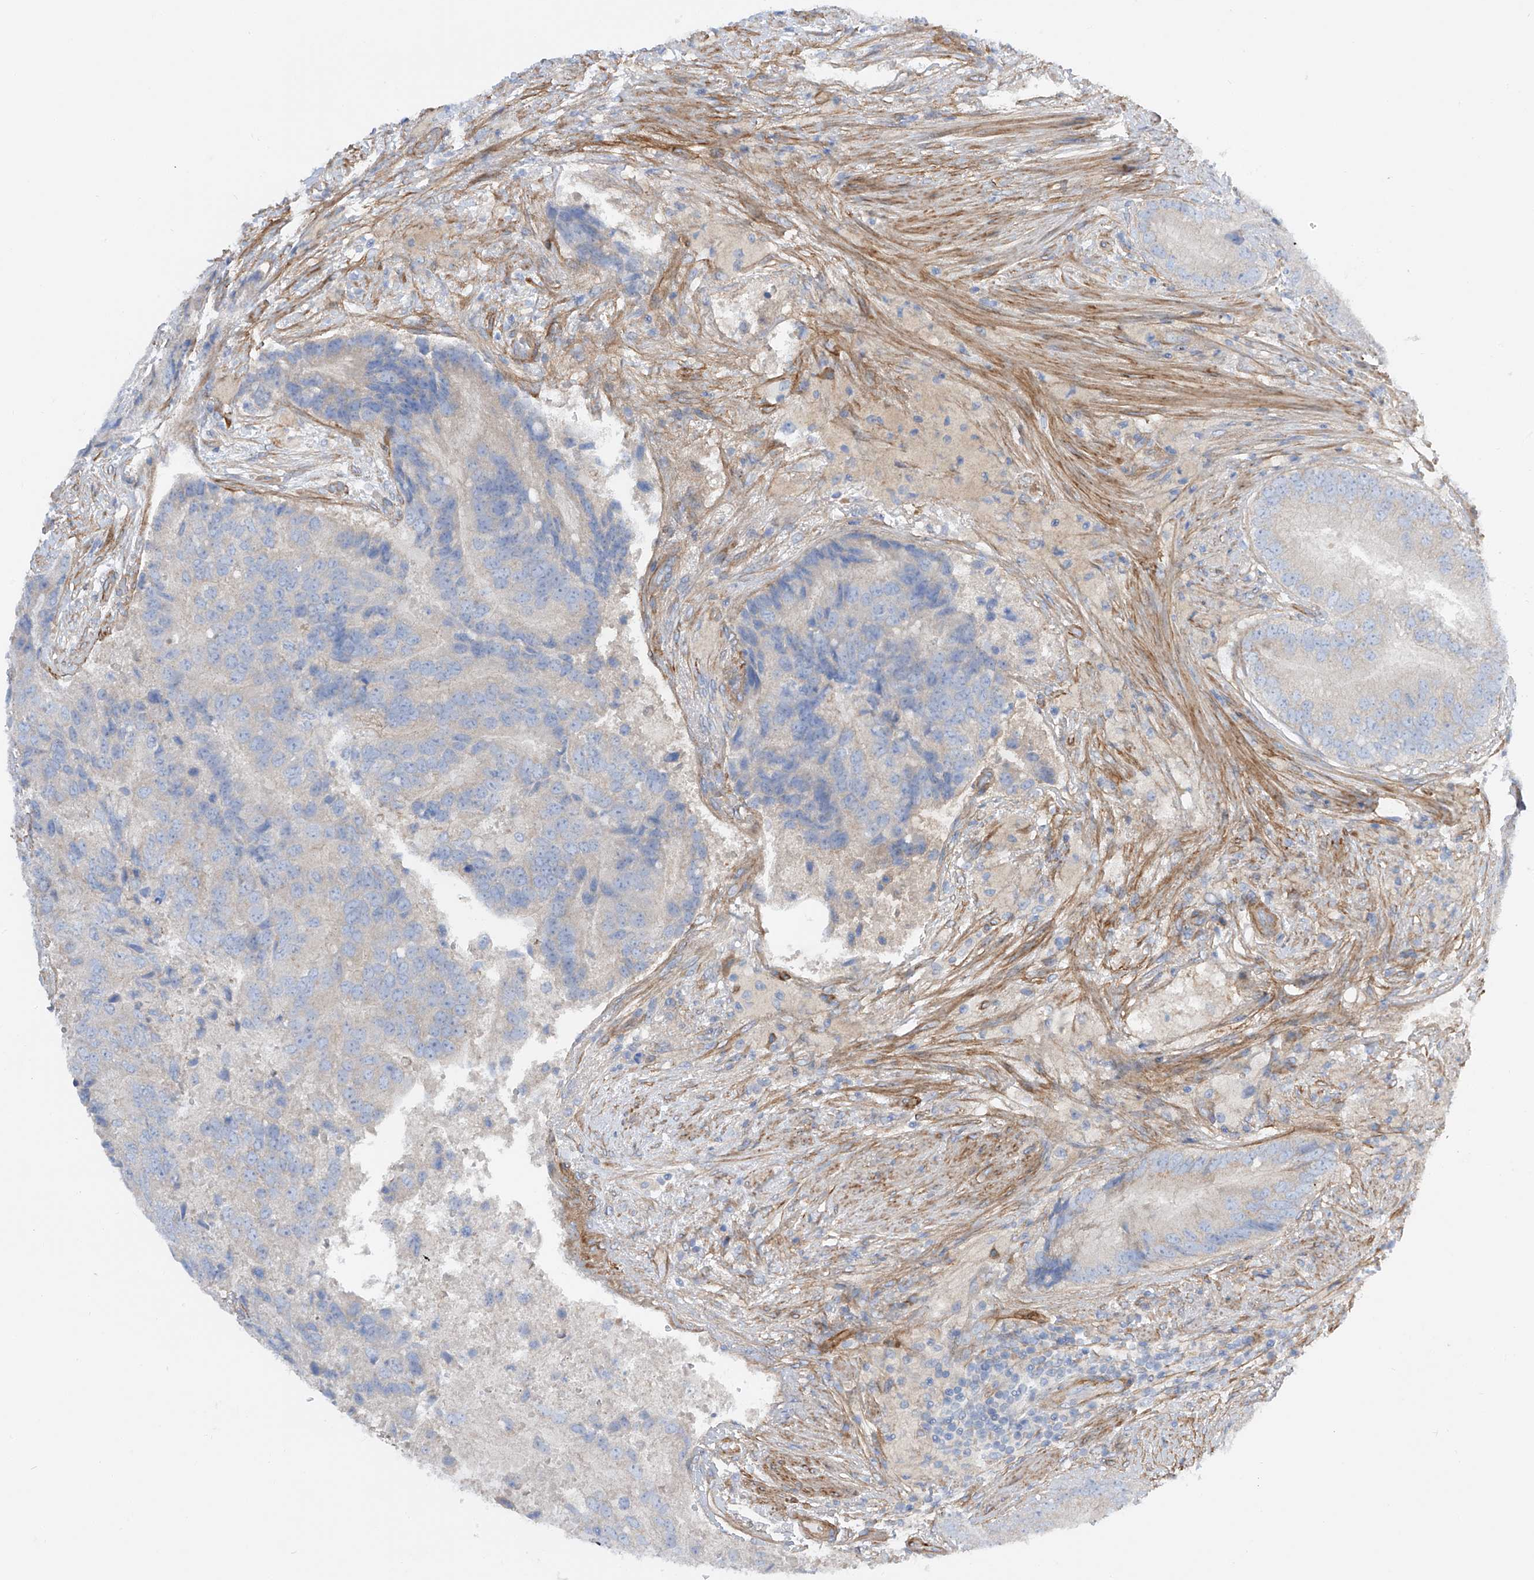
{"staining": {"intensity": "negative", "quantity": "none", "location": "none"}, "tissue": "prostate cancer", "cell_type": "Tumor cells", "image_type": "cancer", "snomed": [{"axis": "morphology", "description": "Adenocarcinoma, High grade"}, {"axis": "topography", "description": "Prostate"}], "caption": "The micrograph demonstrates no staining of tumor cells in prostate cancer (high-grade adenocarcinoma).", "gene": "LCA5", "patient": {"sex": "male", "age": 70}}